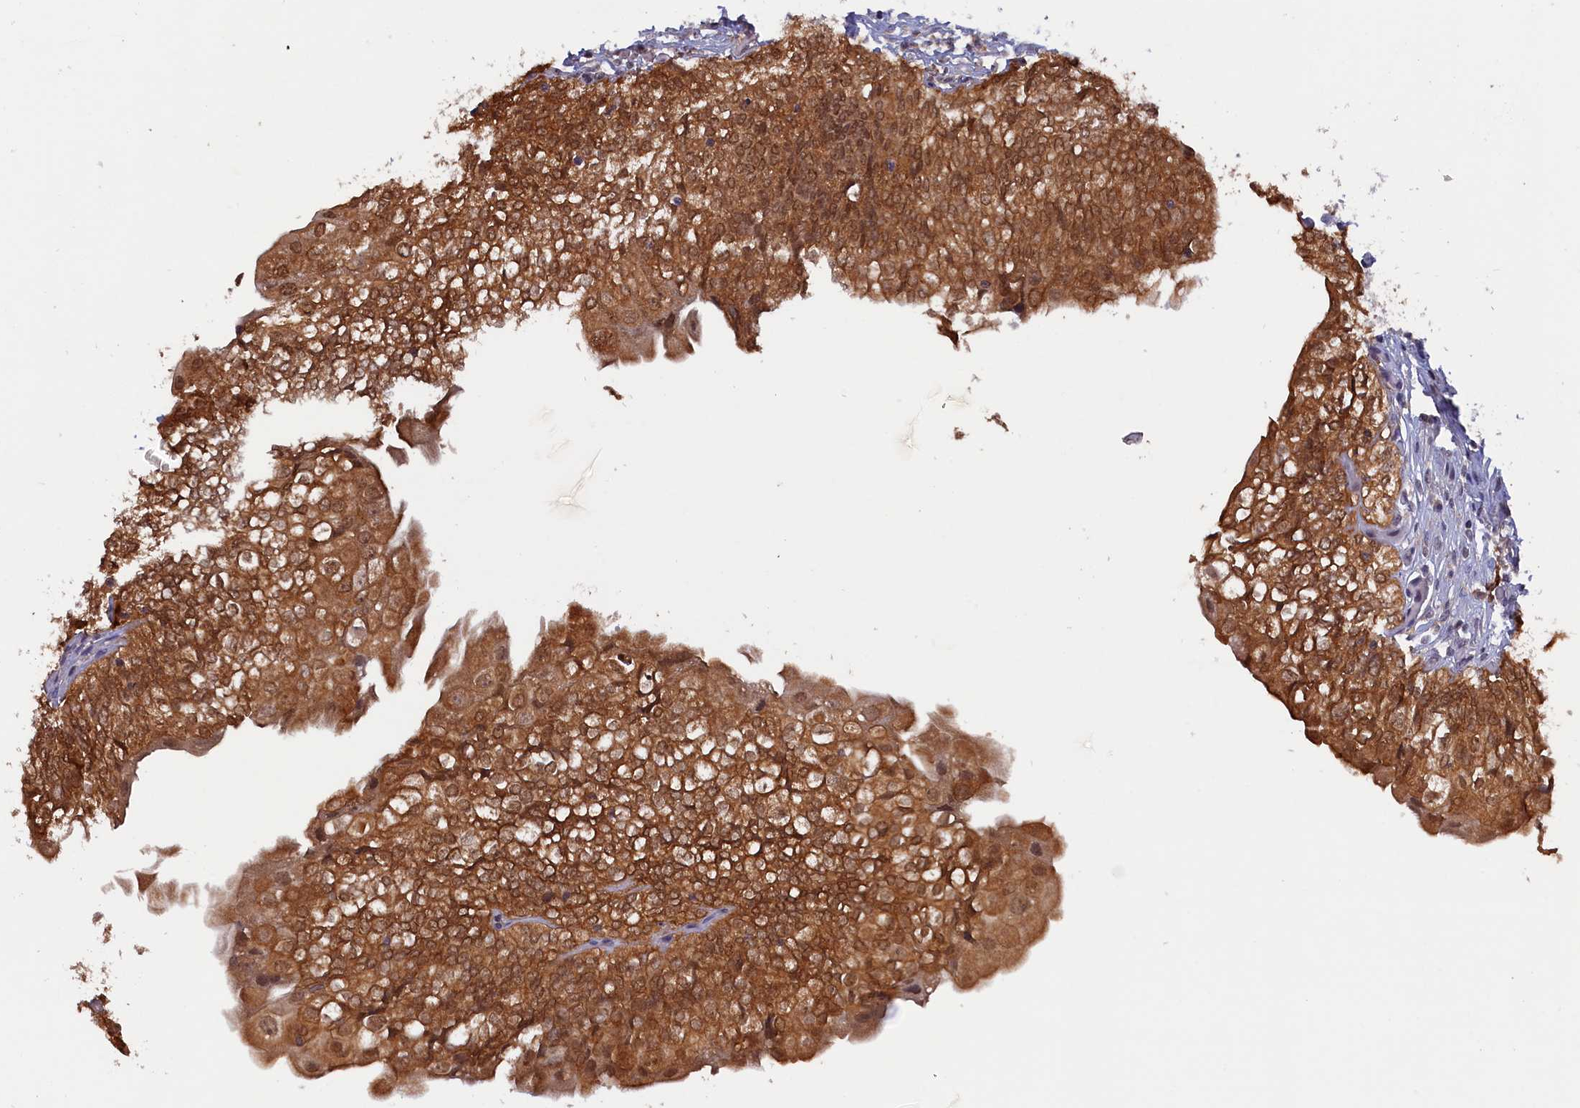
{"staining": {"intensity": "strong", "quantity": ">75%", "location": "cytoplasmic/membranous,nuclear"}, "tissue": "urinary bladder", "cell_type": "Urothelial cells", "image_type": "normal", "snomed": [{"axis": "morphology", "description": "Normal tissue, NOS"}, {"axis": "topography", "description": "Urinary bladder"}], "caption": "Protein staining reveals strong cytoplasmic/membranous,nuclear staining in approximately >75% of urothelial cells in benign urinary bladder. The staining is performed using DAB (3,3'-diaminobenzidine) brown chromogen to label protein expression. The nuclei are counter-stained blue using hematoxylin.", "gene": "JPT2", "patient": {"sex": "male", "age": 55}}